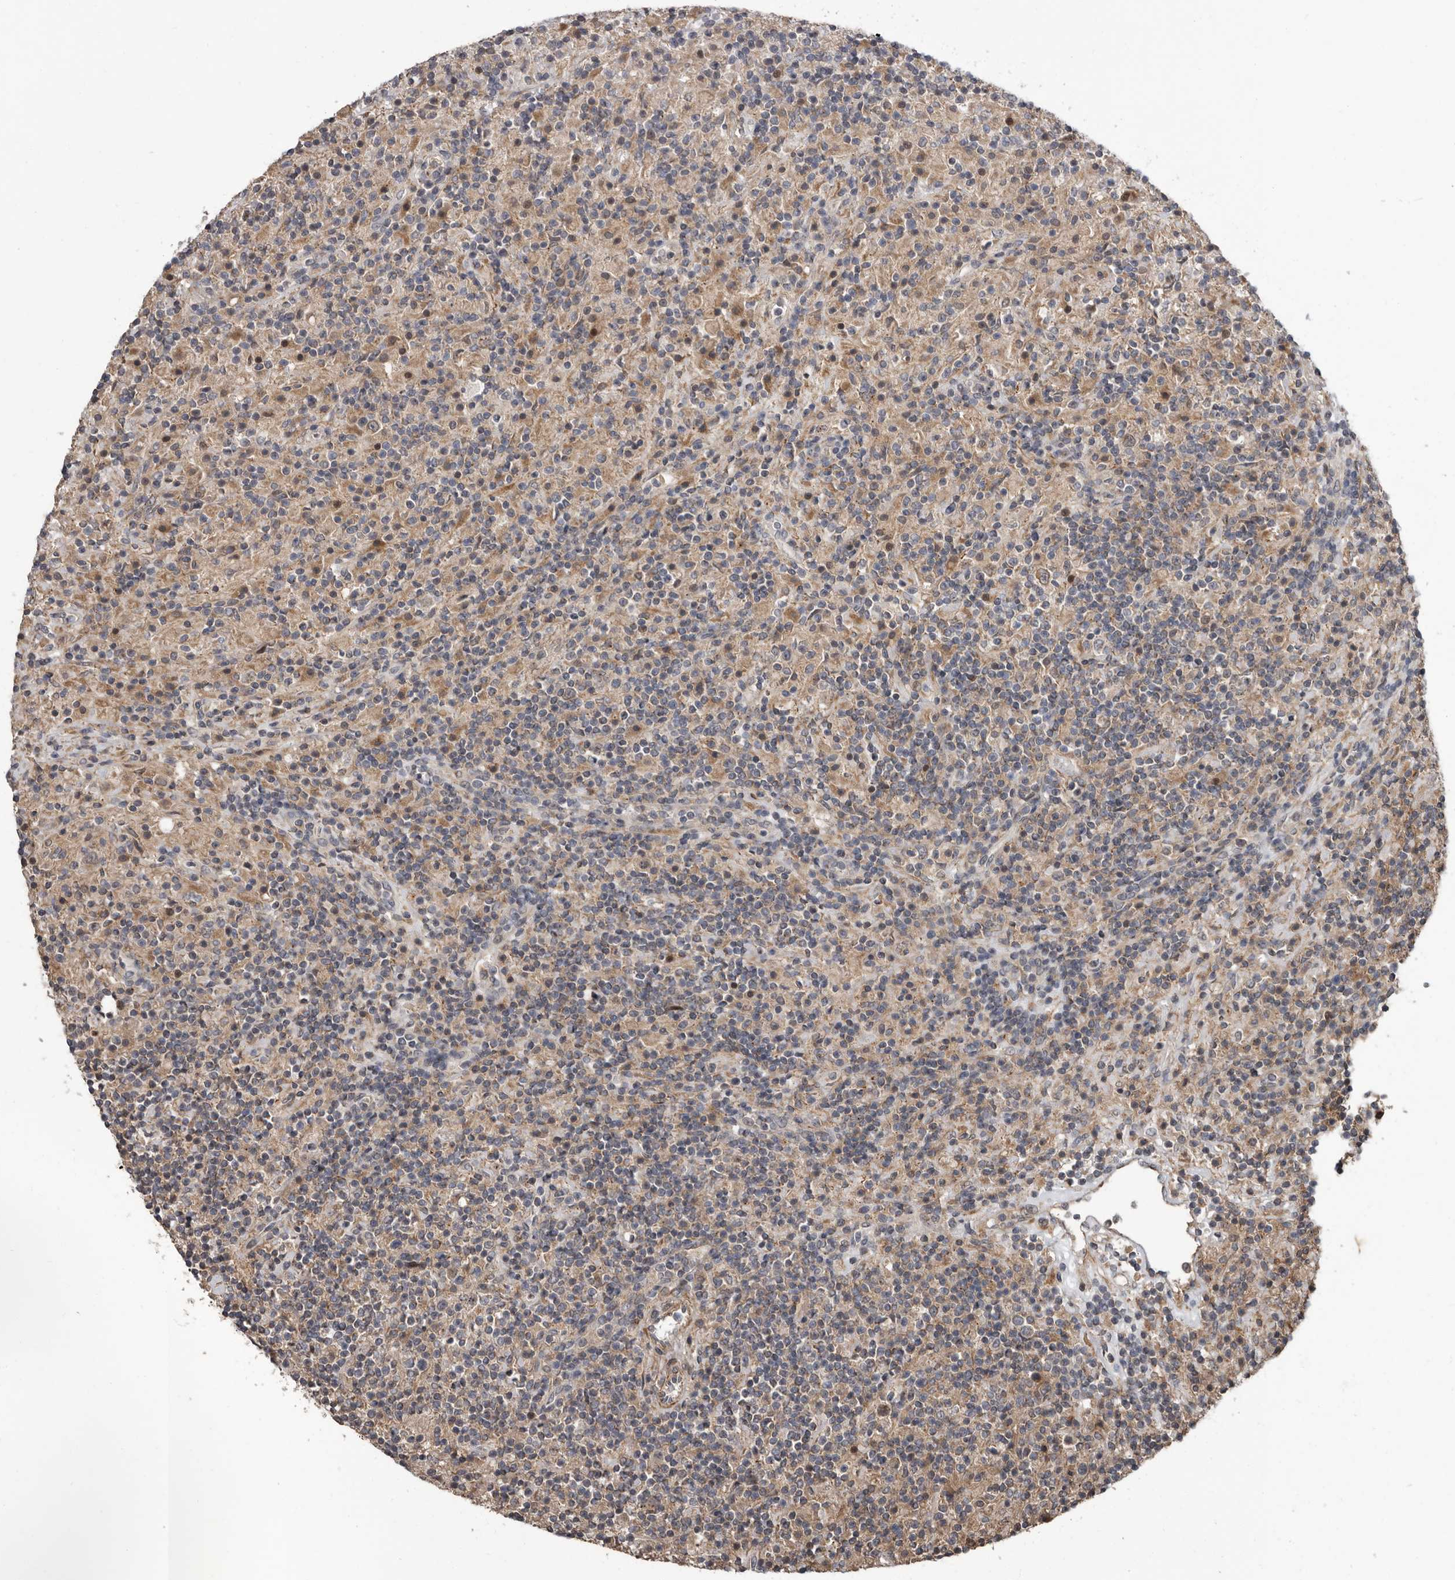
{"staining": {"intensity": "weak", "quantity": "25%-75%", "location": "cytoplasmic/membranous"}, "tissue": "lymphoma", "cell_type": "Tumor cells", "image_type": "cancer", "snomed": [{"axis": "morphology", "description": "Hodgkin's disease, NOS"}, {"axis": "topography", "description": "Lymph node"}], "caption": "Lymphoma tissue reveals weak cytoplasmic/membranous staining in about 25%-75% of tumor cells The protein of interest is stained brown, and the nuclei are stained in blue (DAB (3,3'-diaminobenzidine) IHC with brightfield microscopy, high magnification).", "gene": "FGFR4", "patient": {"sex": "male", "age": 70}}